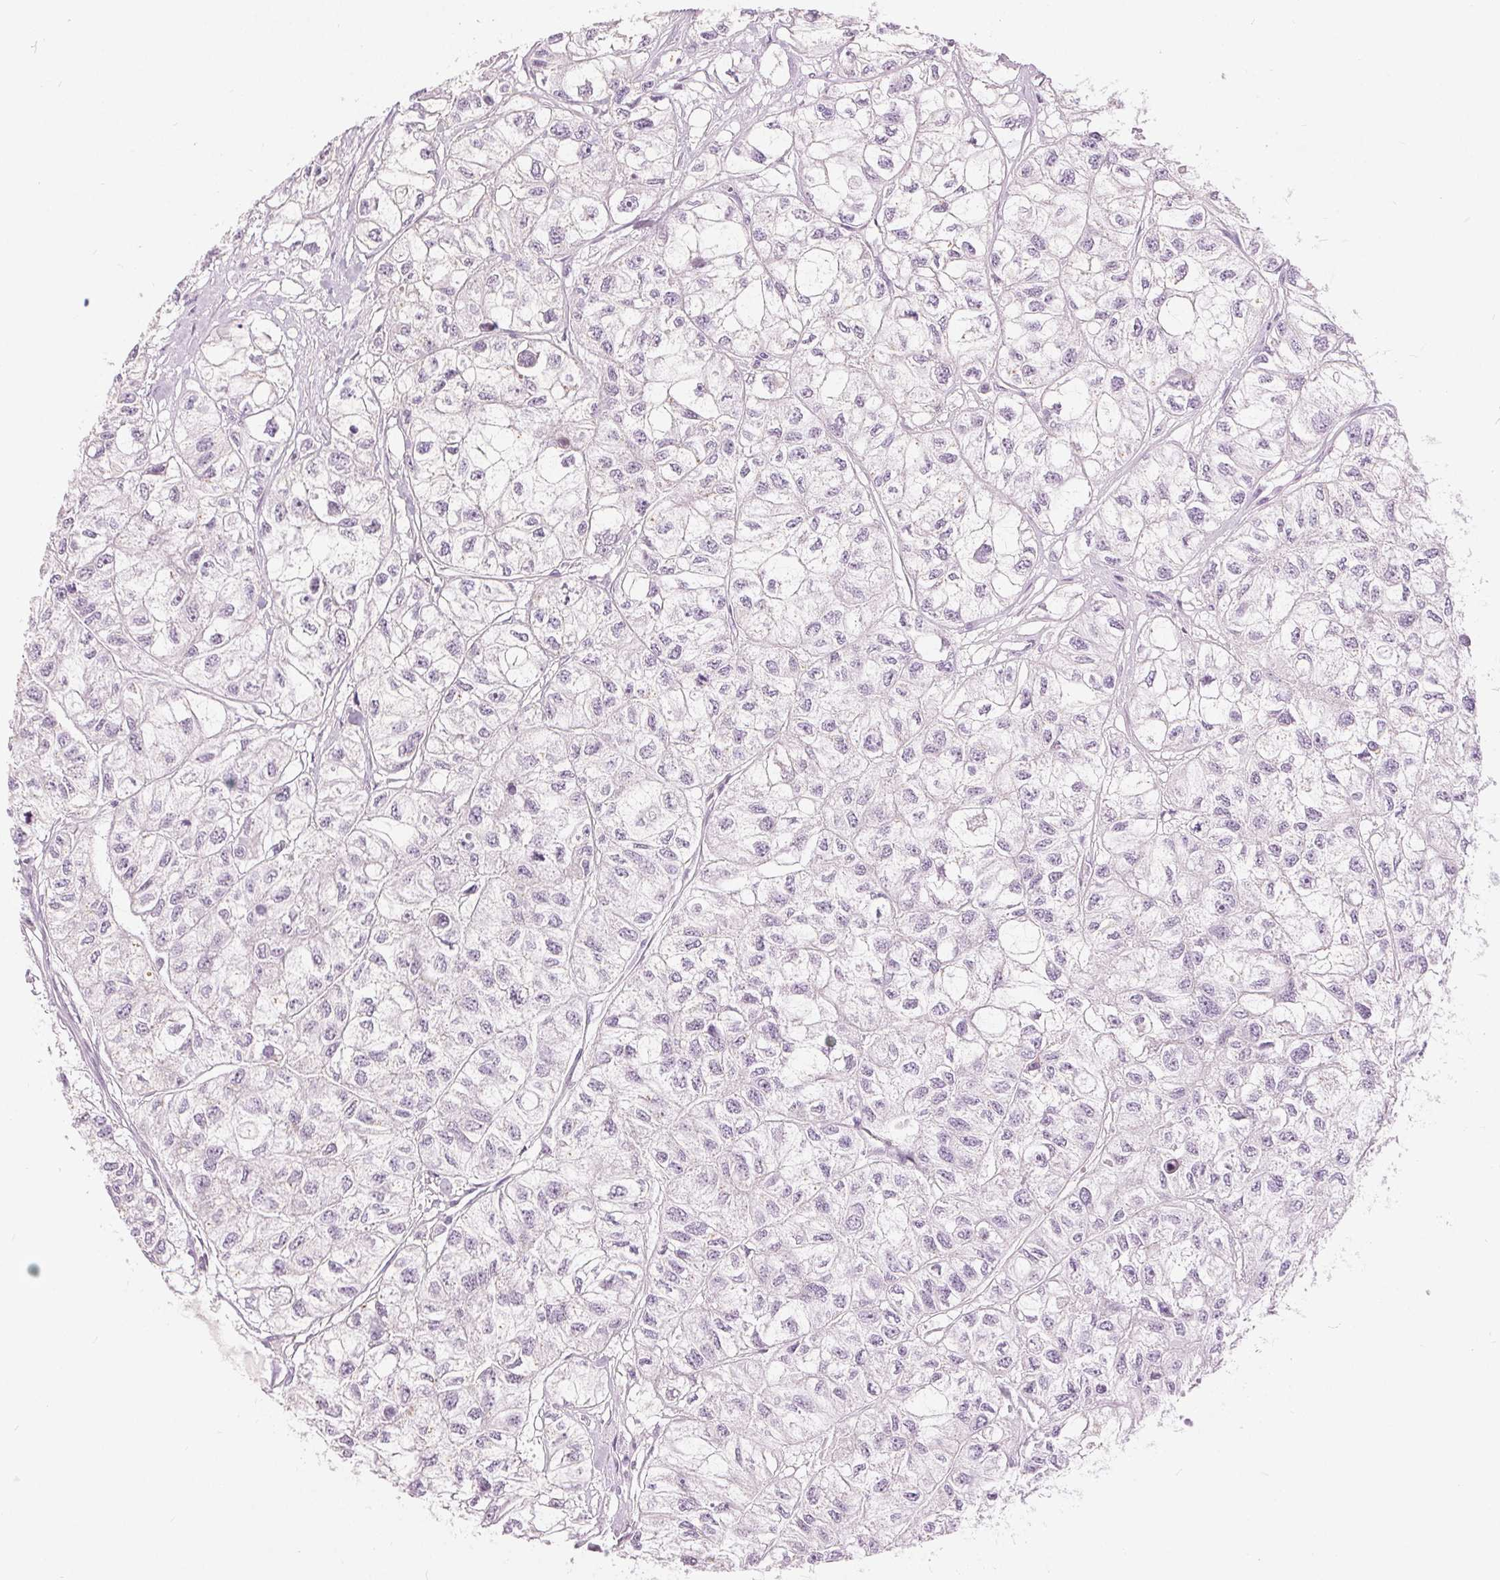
{"staining": {"intensity": "negative", "quantity": "none", "location": "none"}, "tissue": "renal cancer", "cell_type": "Tumor cells", "image_type": "cancer", "snomed": [{"axis": "morphology", "description": "Adenocarcinoma, NOS"}, {"axis": "topography", "description": "Kidney"}], "caption": "This is an immunohistochemistry (IHC) image of adenocarcinoma (renal). There is no positivity in tumor cells.", "gene": "DSG3", "patient": {"sex": "male", "age": 56}}